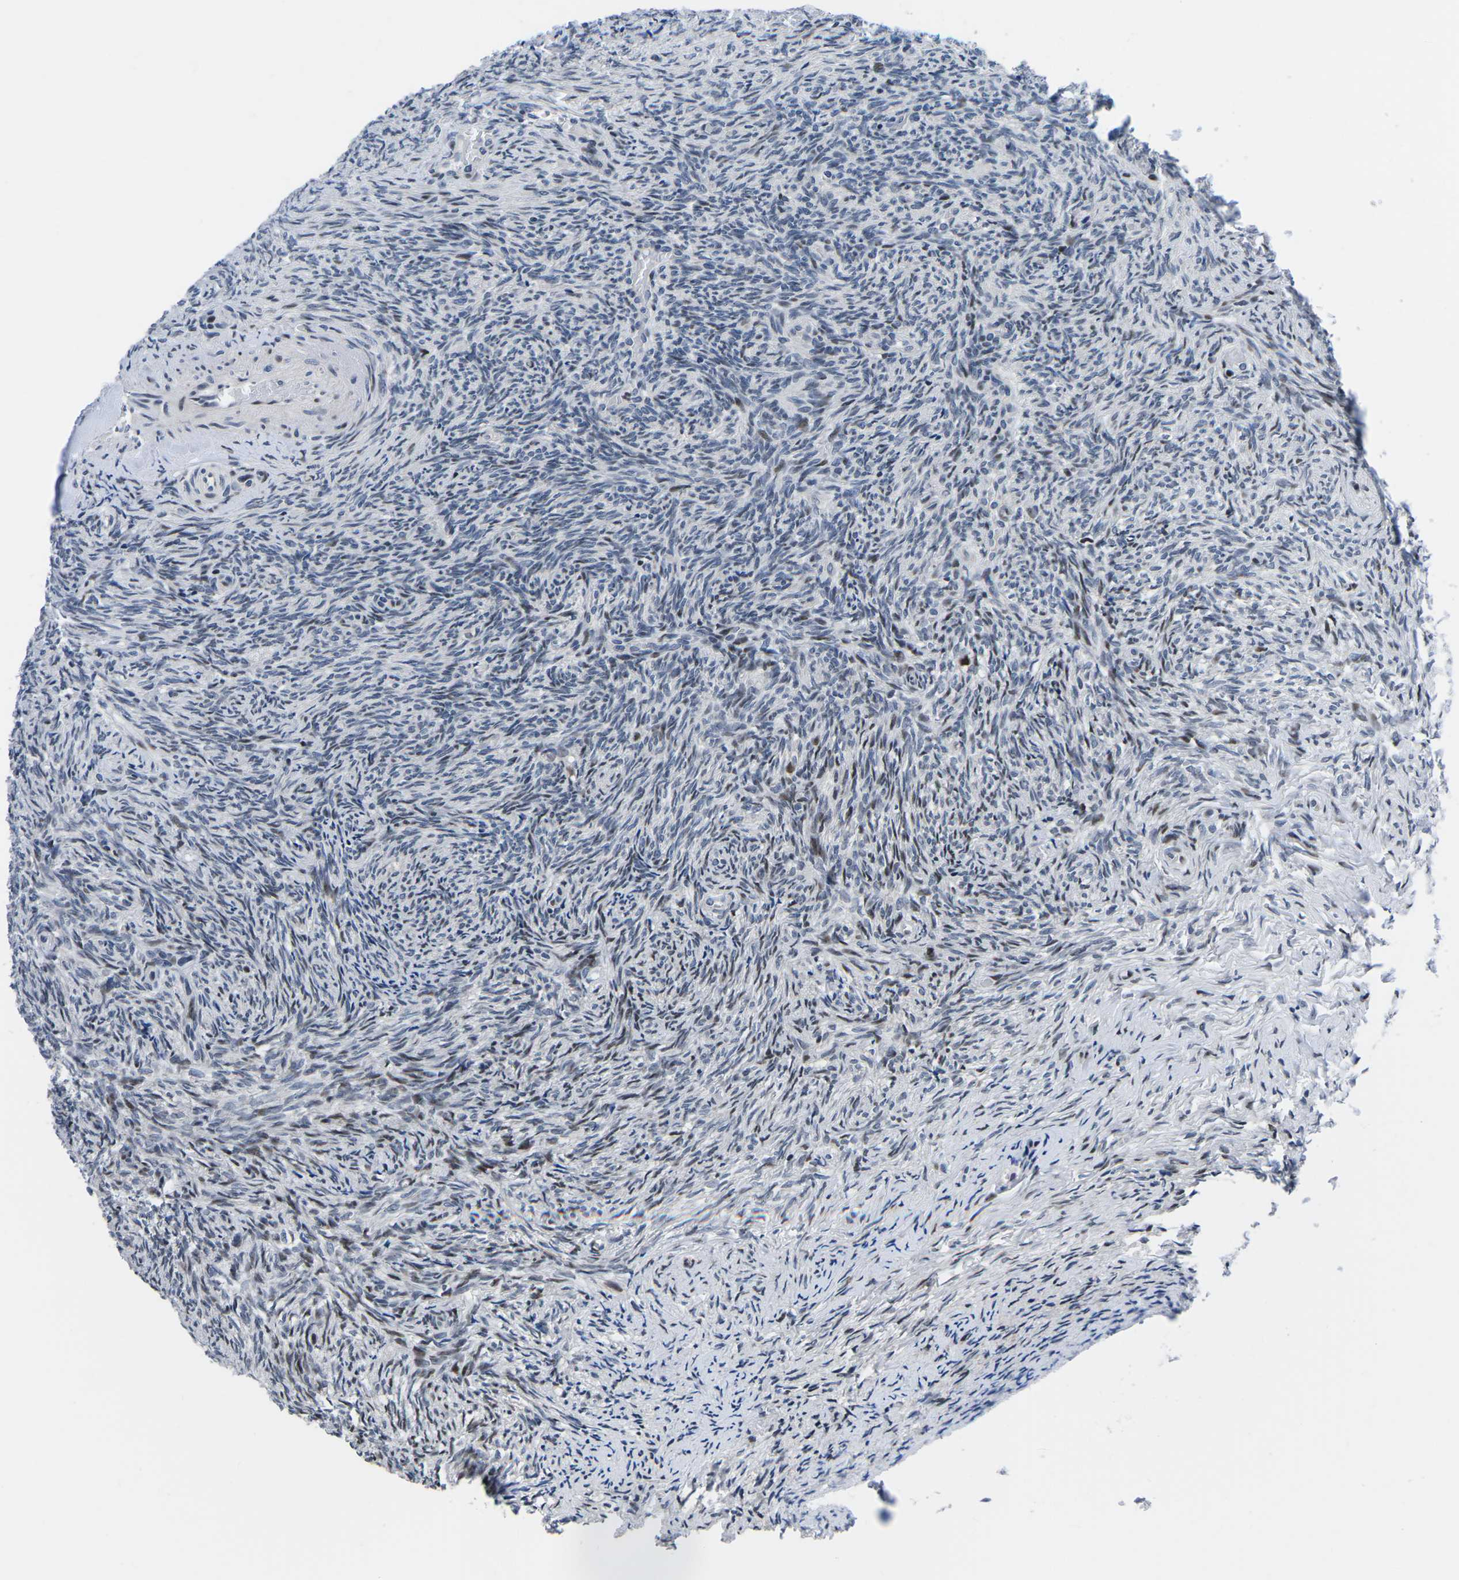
{"staining": {"intensity": "moderate", "quantity": "25%-75%", "location": "nuclear"}, "tissue": "ovary", "cell_type": "Follicle cells", "image_type": "normal", "snomed": [{"axis": "morphology", "description": "Normal tissue, NOS"}, {"axis": "topography", "description": "Ovary"}], "caption": "A brown stain shows moderate nuclear staining of a protein in follicle cells of unremarkable ovary.", "gene": "CDC73", "patient": {"sex": "female", "age": 41}}